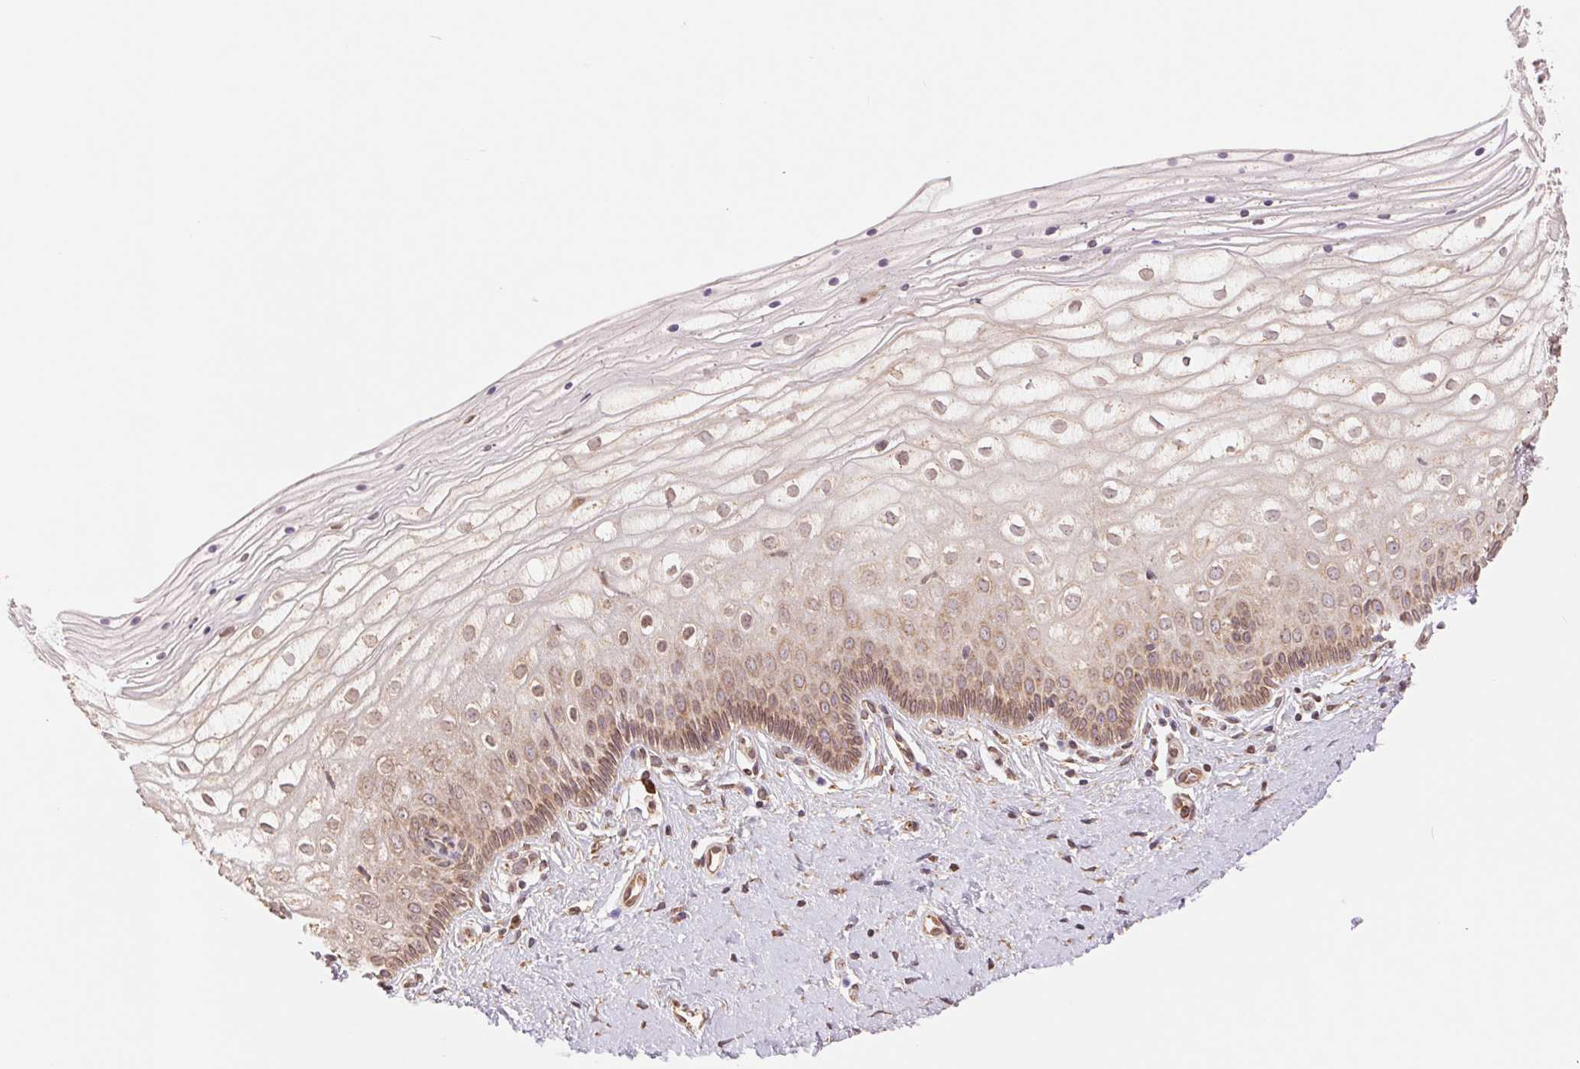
{"staining": {"intensity": "weak", "quantity": ">75%", "location": "cytoplasmic/membranous"}, "tissue": "vagina", "cell_type": "Squamous epithelial cells", "image_type": "normal", "snomed": [{"axis": "morphology", "description": "Normal tissue, NOS"}, {"axis": "topography", "description": "Vagina"}], "caption": "Protein staining of normal vagina demonstrates weak cytoplasmic/membranous expression in about >75% of squamous epithelial cells. (DAB (3,3'-diaminobenzidine) = brown stain, brightfield microscopy at high magnification).", "gene": "RPN1", "patient": {"sex": "female", "age": 39}}